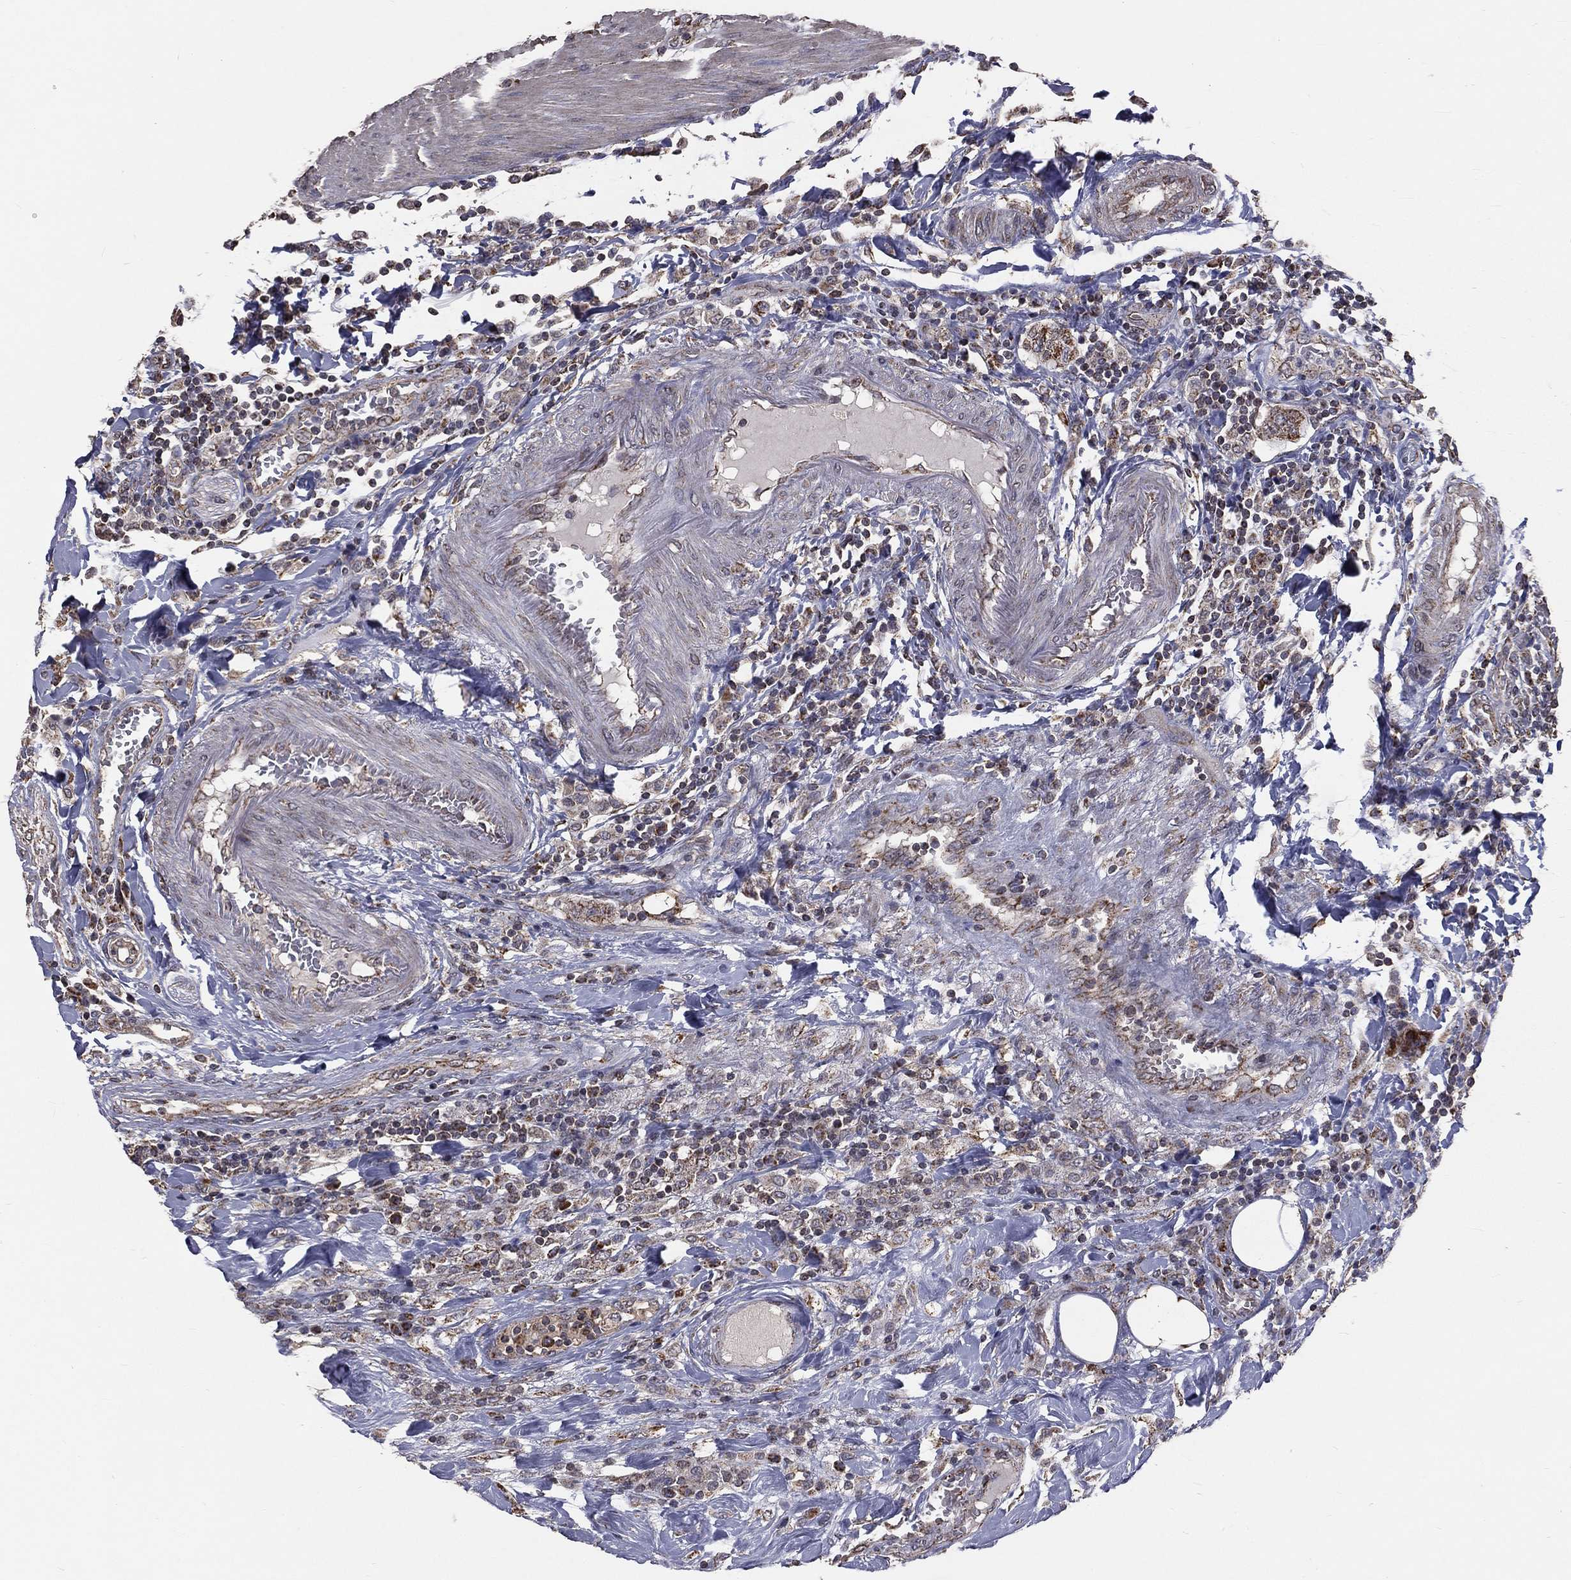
{"staining": {"intensity": "strong", "quantity": "<25%", "location": "cytoplasmic/membranous"}, "tissue": "colorectal cancer", "cell_type": "Tumor cells", "image_type": "cancer", "snomed": [{"axis": "morphology", "description": "Adenocarcinoma, NOS"}, {"axis": "topography", "description": "Colon"}], "caption": "Protein staining exhibits strong cytoplasmic/membranous positivity in approximately <25% of tumor cells in colorectal cancer. Using DAB (3,3'-diaminobenzidine) (brown) and hematoxylin (blue) stains, captured at high magnification using brightfield microscopy.", "gene": "MRPL46", "patient": {"sex": "female", "age": 48}}